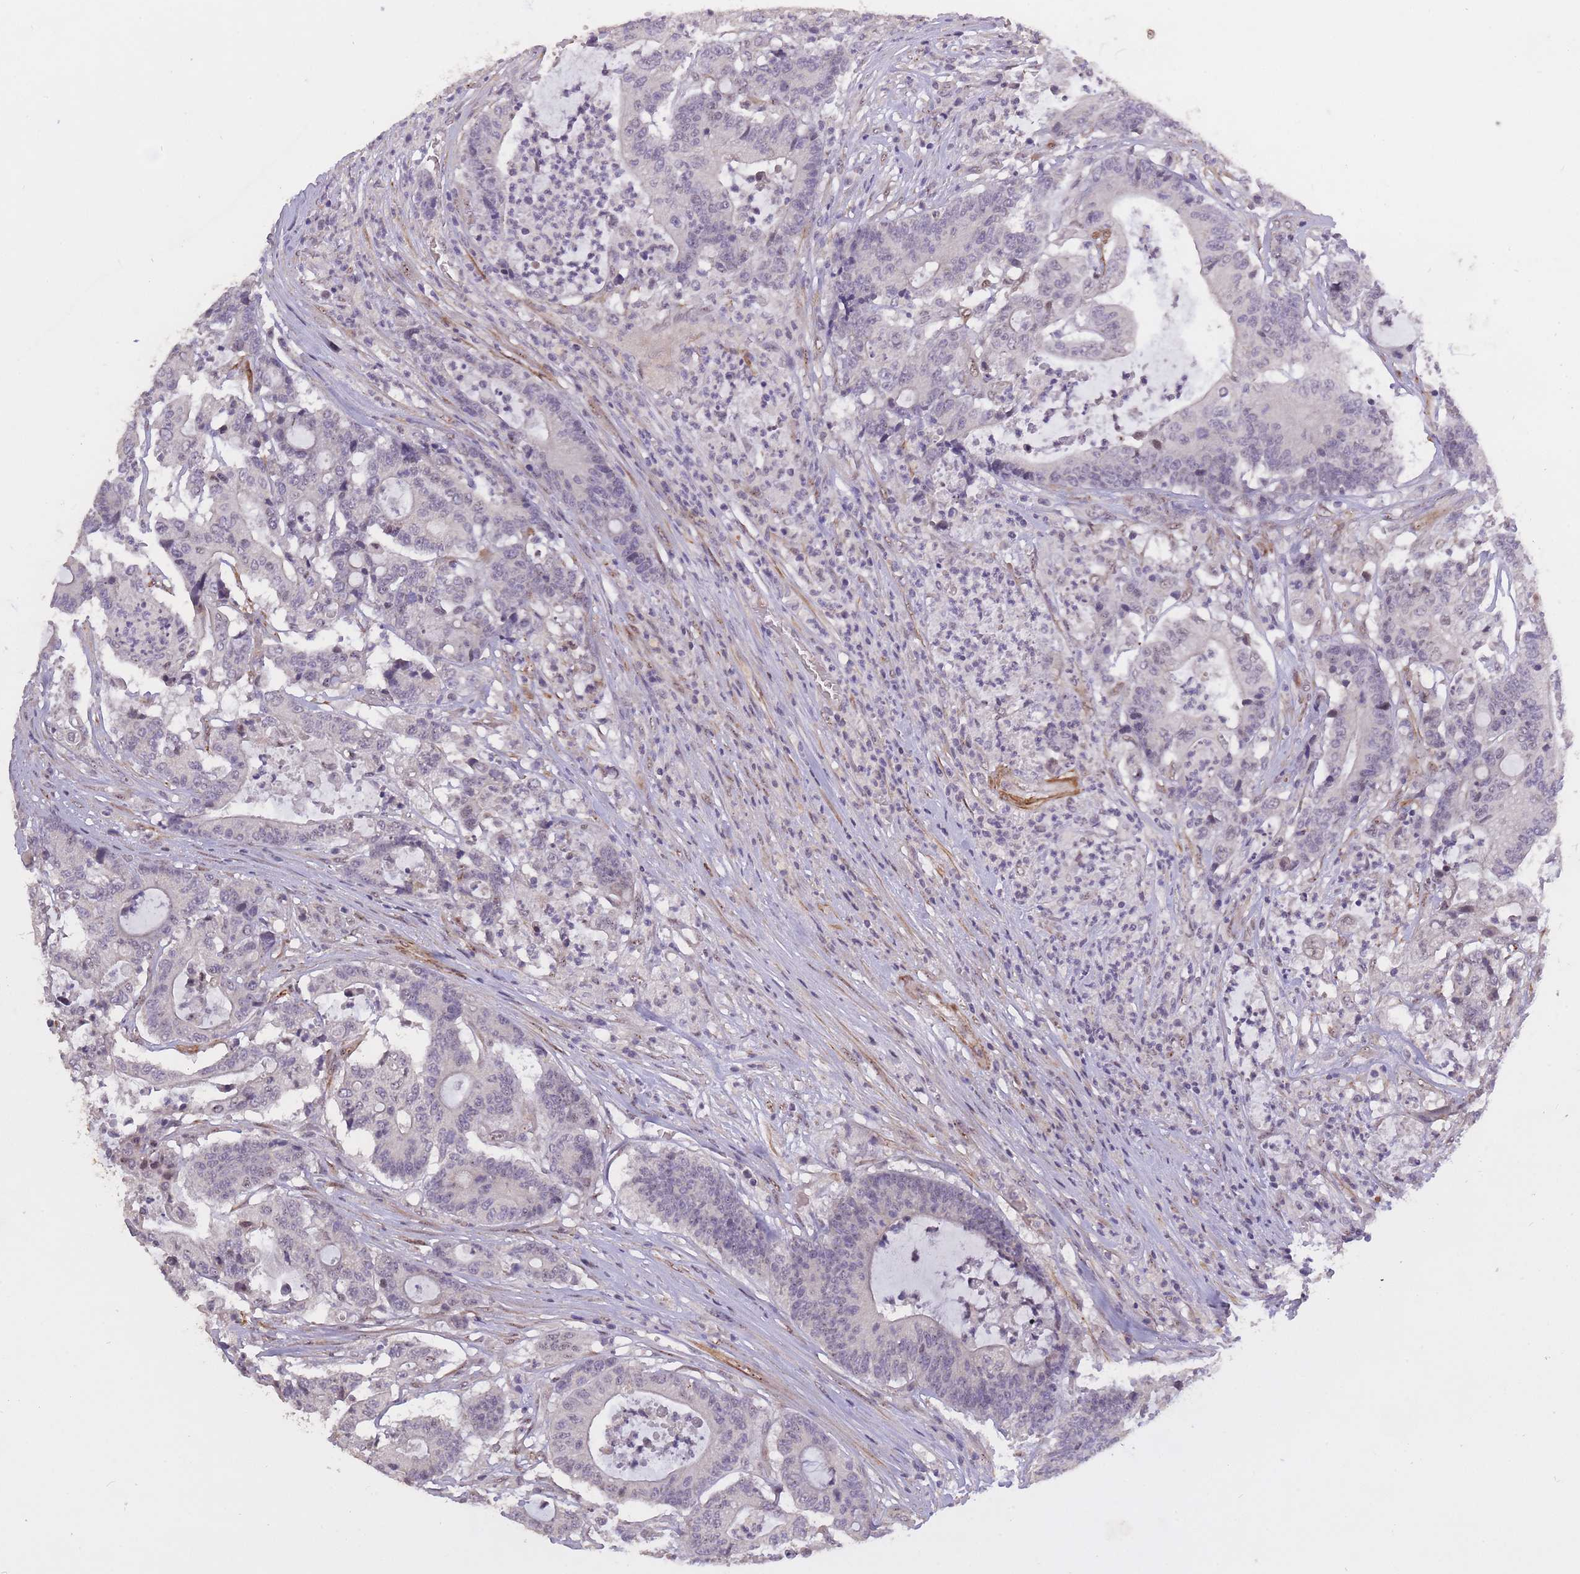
{"staining": {"intensity": "negative", "quantity": "none", "location": "none"}, "tissue": "colorectal cancer", "cell_type": "Tumor cells", "image_type": "cancer", "snomed": [{"axis": "morphology", "description": "Adenocarcinoma, NOS"}, {"axis": "topography", "description": "Colon"}], "caption": "Adenocarcinoma (colorectal) stained for a protein using immunohistochemistry displays no staining tumor cells.", "gene": "CBX6", "patient": {"sex": "female", "age": 84}}